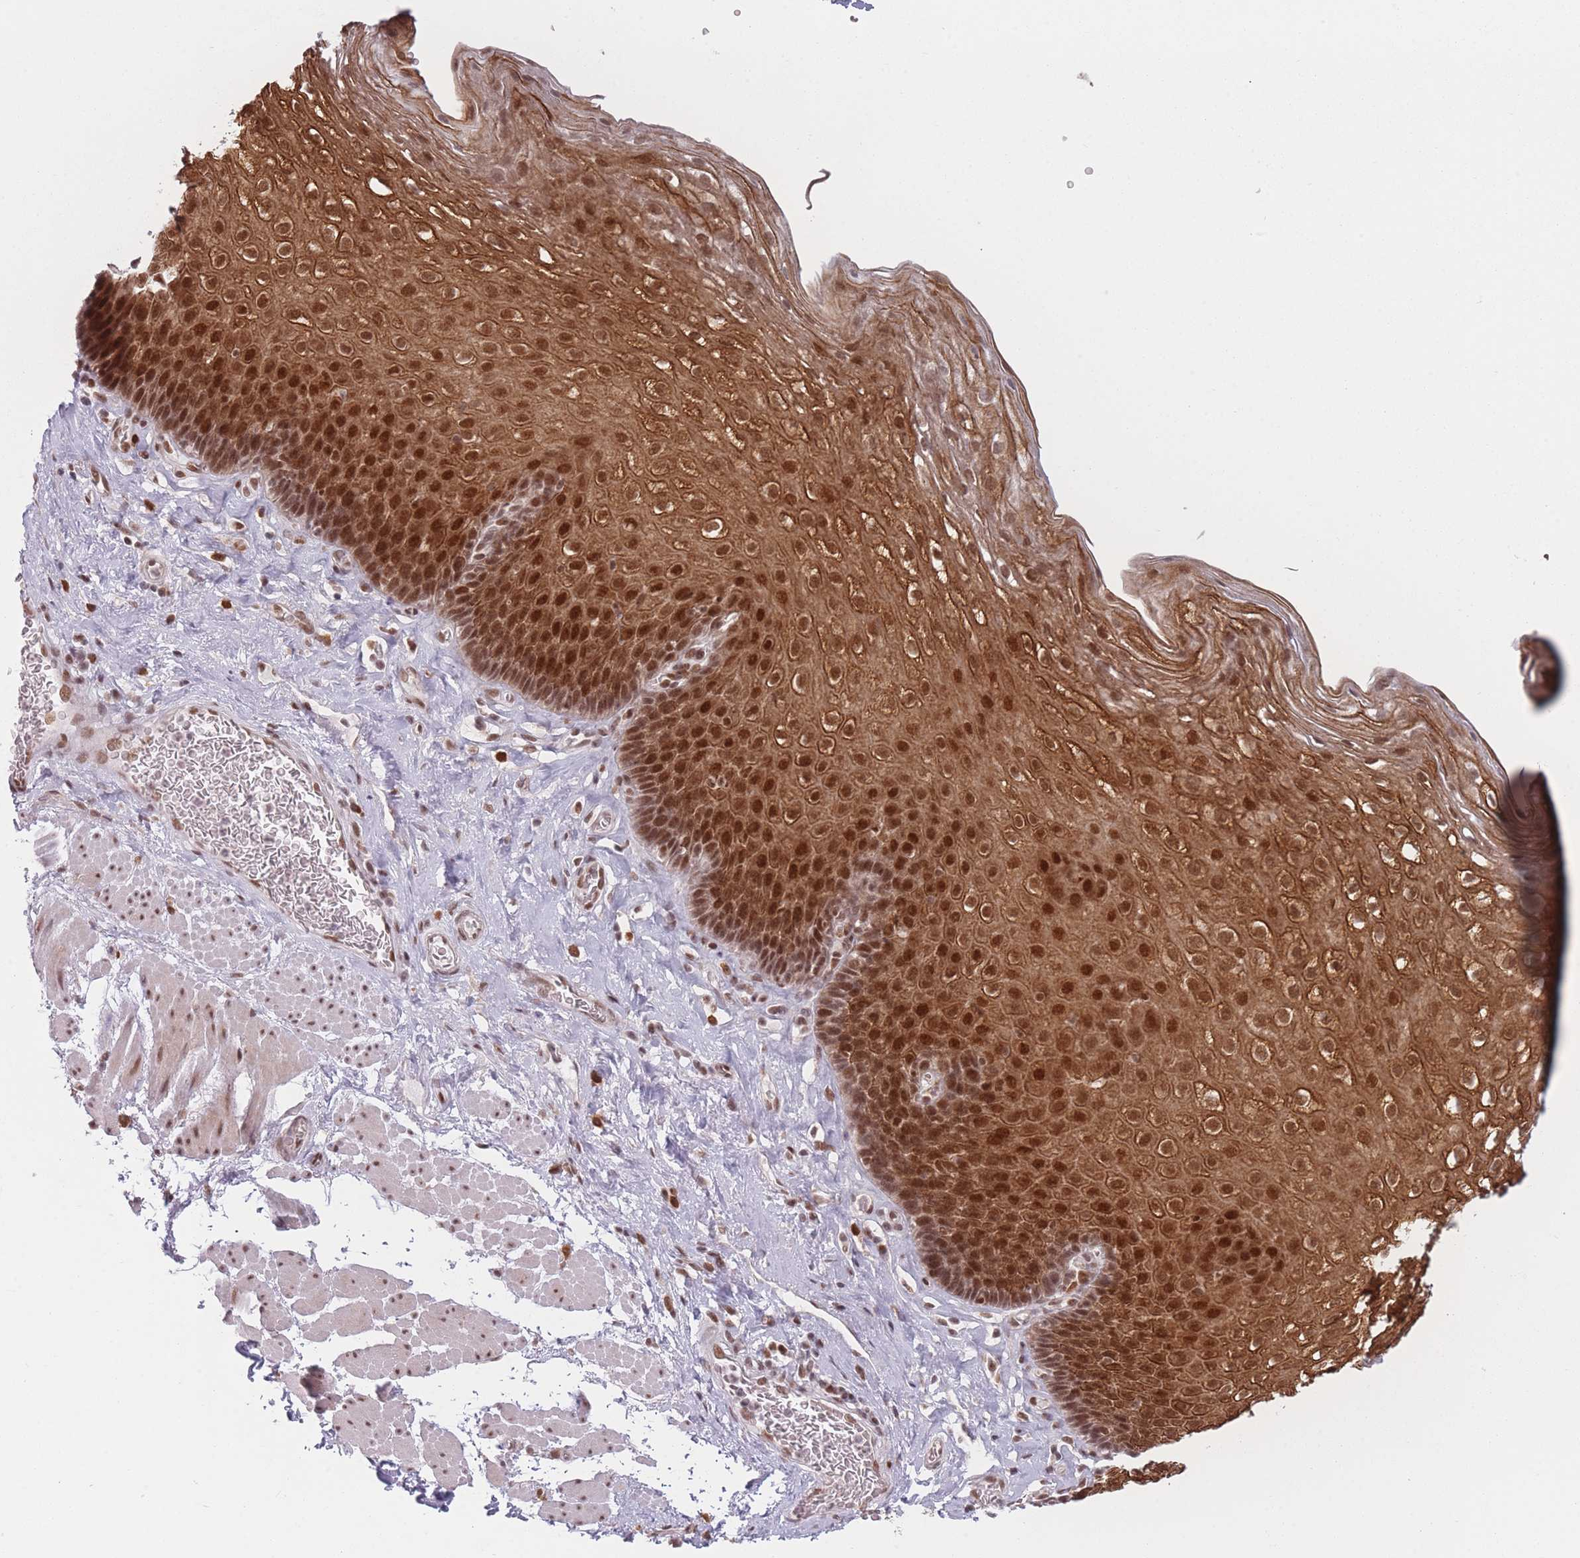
{"staining": {"intensity": "strong", "quantity": ">75%", "location": "cytoplasmic/membranous,nuclear"}, "tissue": "esophagus", "cell_type": "Squamous epithelial cells", "image_type": "normal", "snomed": [{"axis": "morphology", "description": "Normal tissue, NOS"}, {"axis": "topography", "description": "Esophagus"}], "caption": "Approximately >75% of squamous epithelial cells in benign esophagus show strong cytoplasmic/membranous,nuclear protein expression as visualized by brown immunohistochemical staining.", "gene": "SUPT6H", "patient": {"sex": "female", "age": 66}}